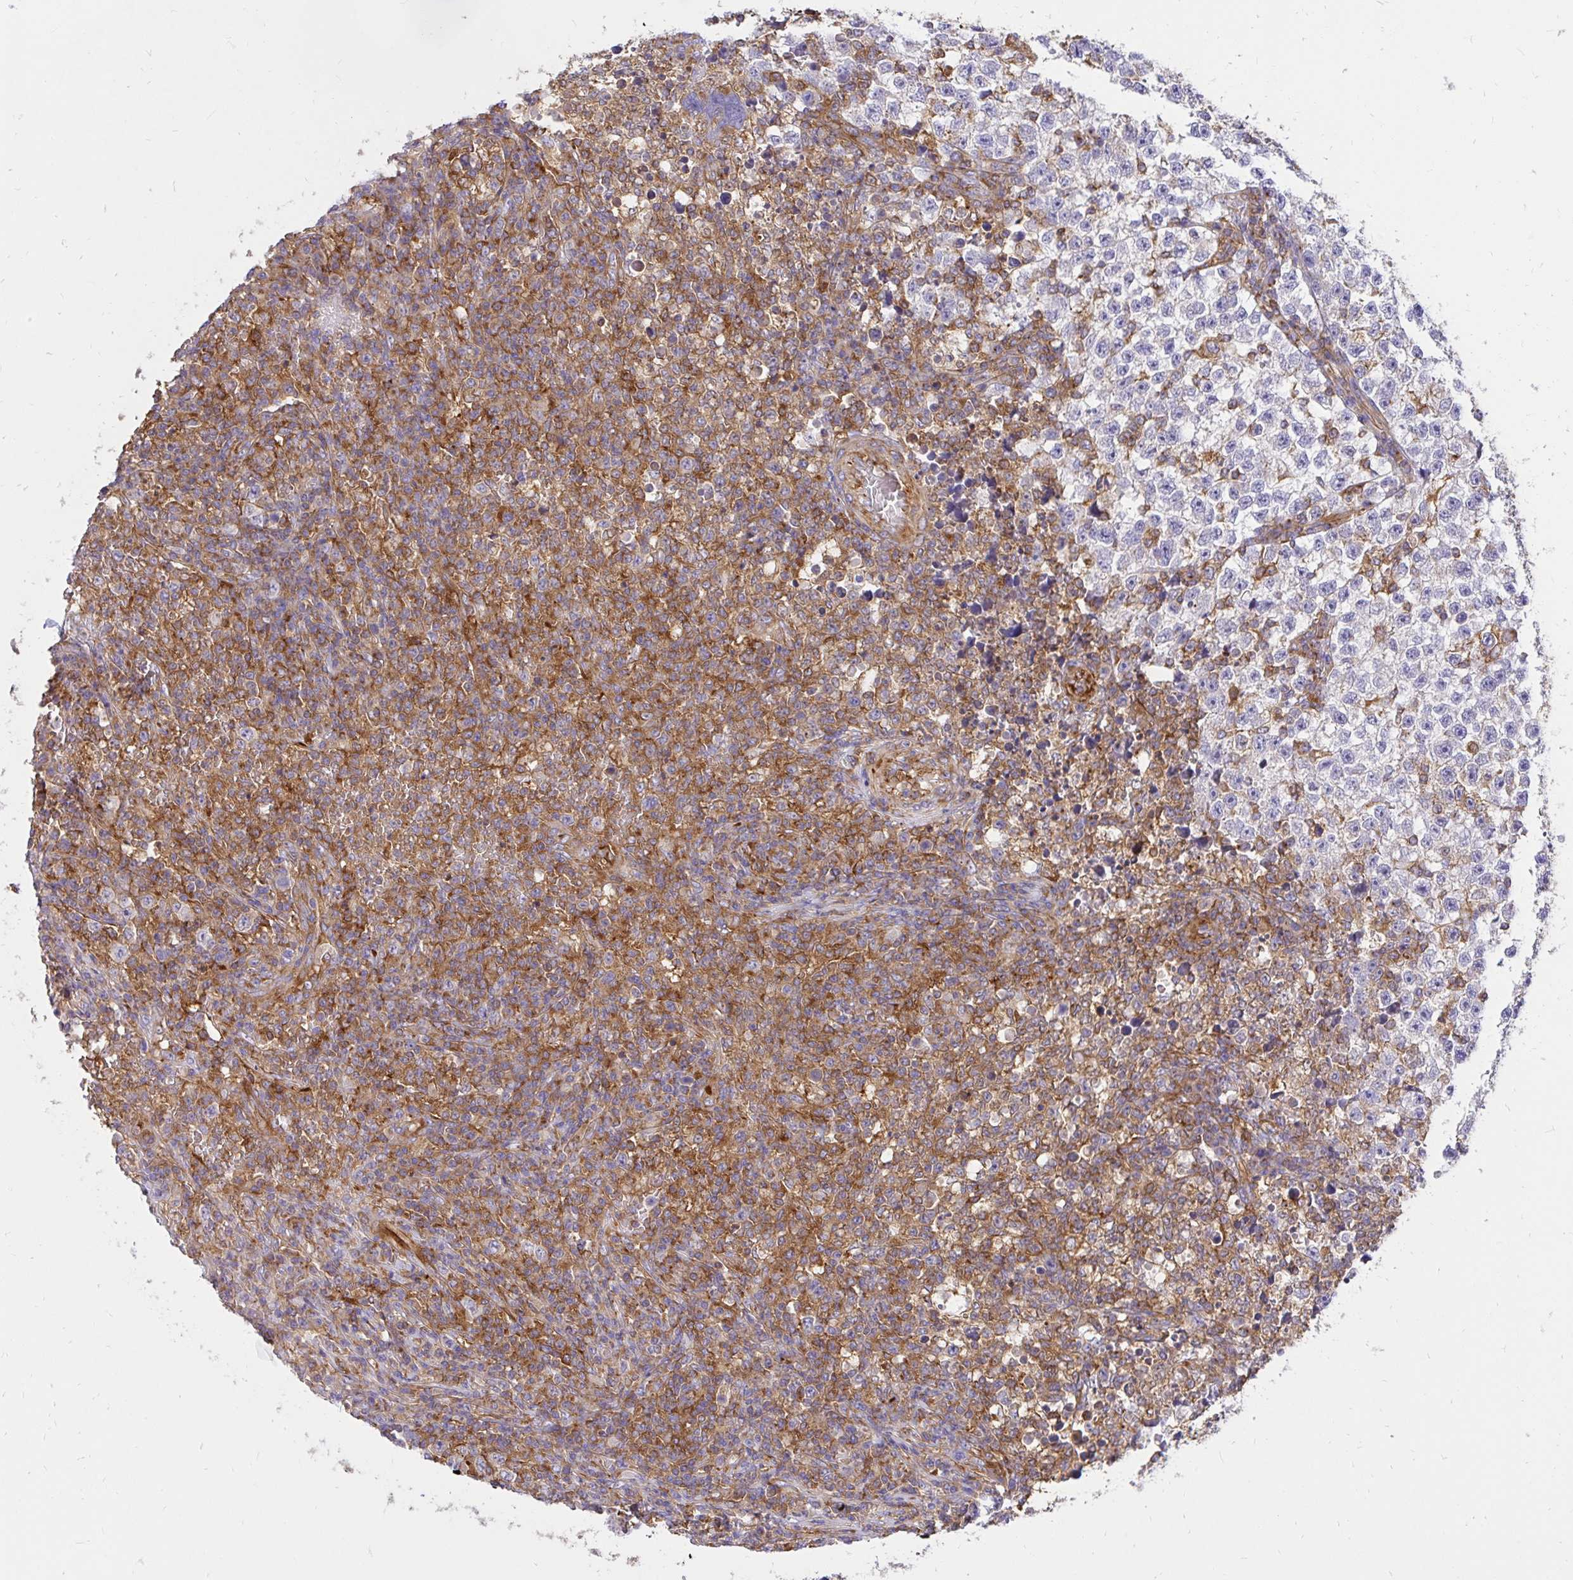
{"staining": {"intensity": "negative", "quantity": "none", "location": "none"}, "tissue": "testis cancer", "cell_type": "Tumor cells", "image_type": "cancer", "snomed": [{"axis": "morphology", "description": "Seminoma, NOS"}, {"axis": "topography", "description": "Testis"}], "caption": "Testis cancer (seminoma) stained for a protein using immunohistochemistry (IHC) exhibits no staining tumor cells.", "gene": "ABCB10", "patient": {"sex": "male", "age": 22}}